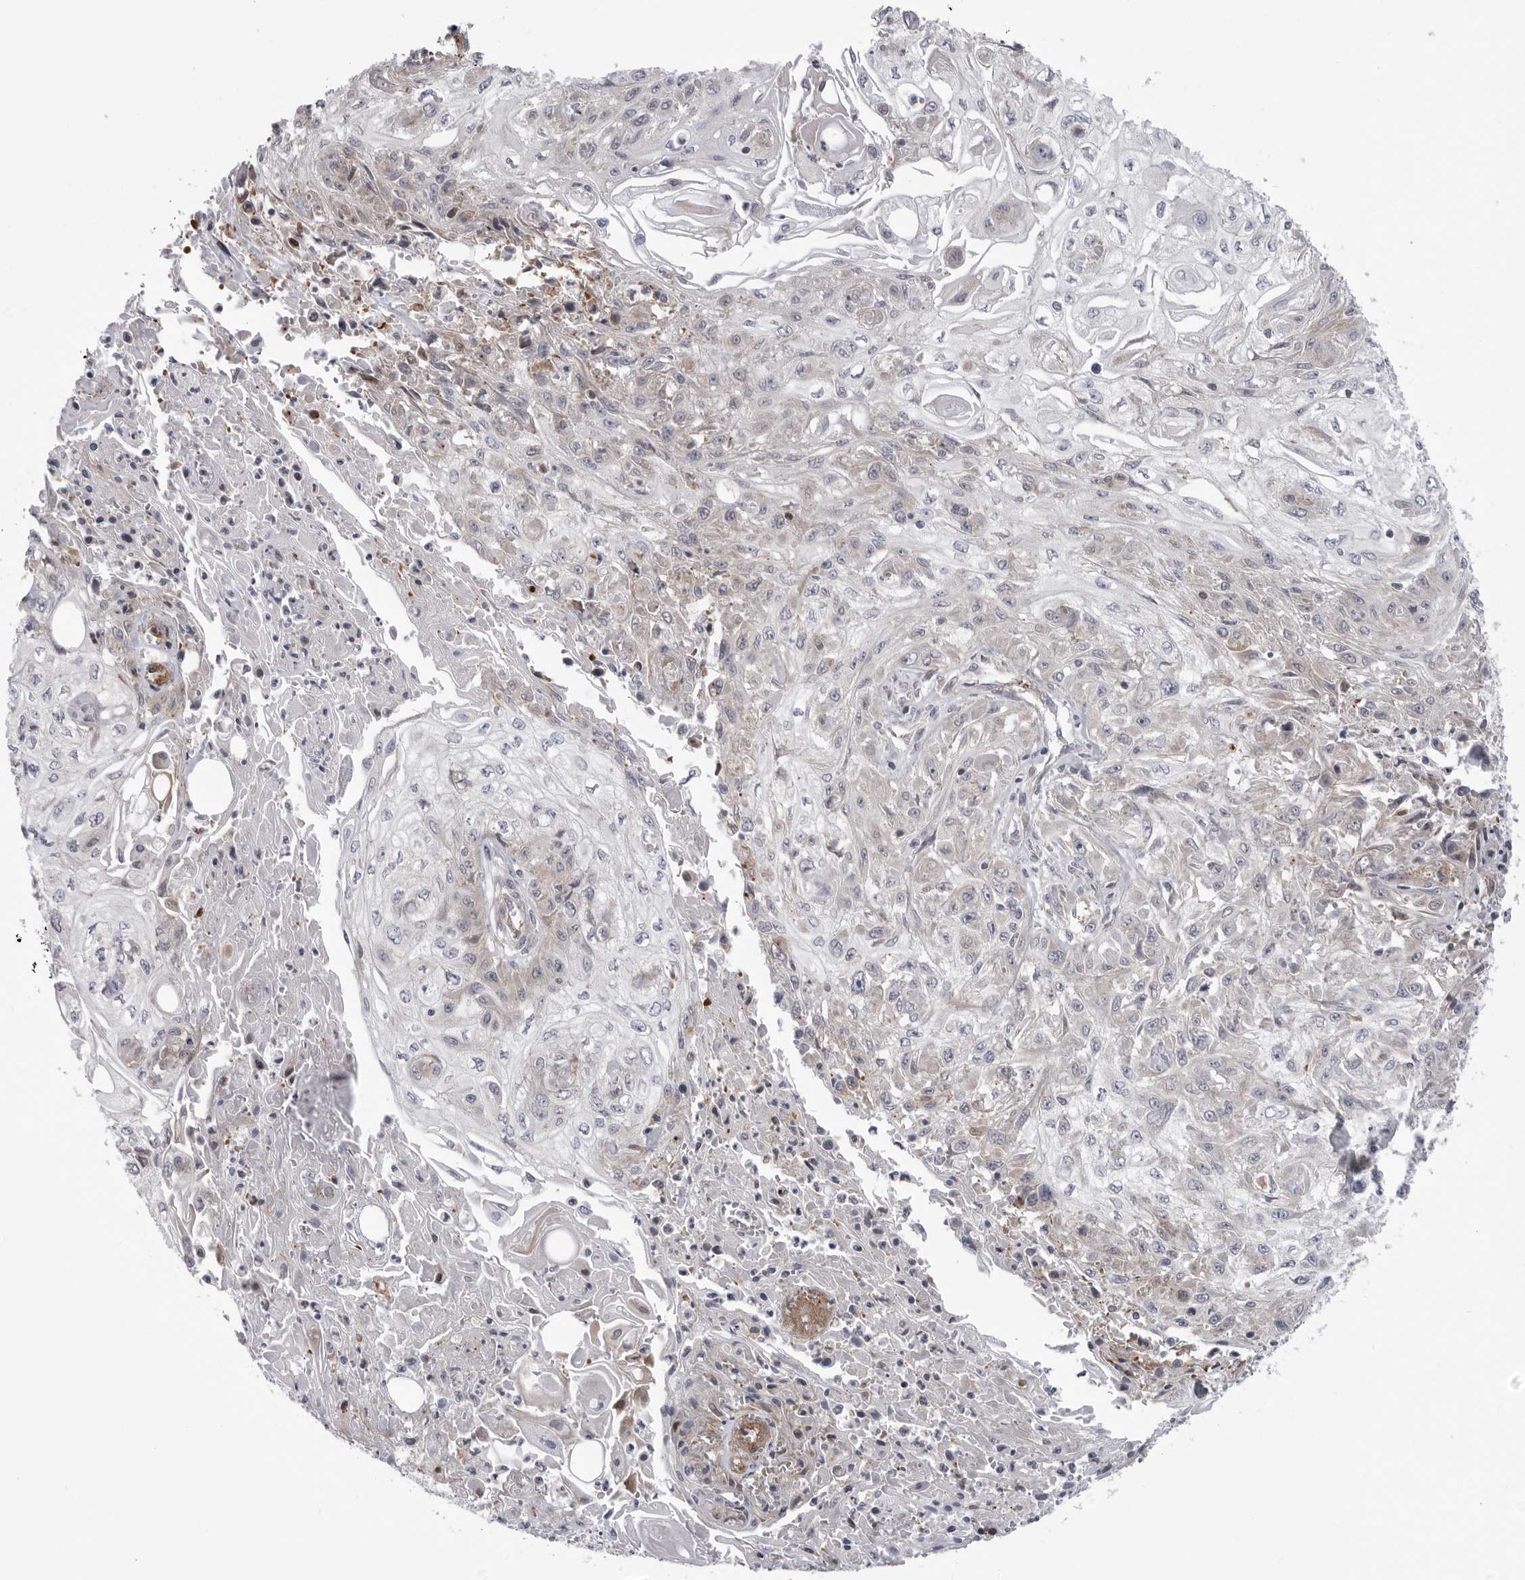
{"staining": {"intensity": "negative", "quantity": "none", "location": "none"}, "tissue": "skin cancer", "cell_type": "Tumor cells", "image_type": "cancer", "snomed": [{"axis": "morphology", "description": "Squamous cell carcinoma, NOS"}, {"axis": "morphology", "description": "Squamous cell carcinoma, metastatic, NOS"}, {"axis": "topography", "description": "Skin"}, {"axis": "topography", "description": "Lymph node"}], "caption": "High power microscopy photomicrograph of an immunohistochemistry (IHC) histopathology image of skin metastatic squamous cell carcinoma, revealing no significant expression in tumor cells.", "gene": "SCP2", "patient": {"sex": "male", "age": 75}}